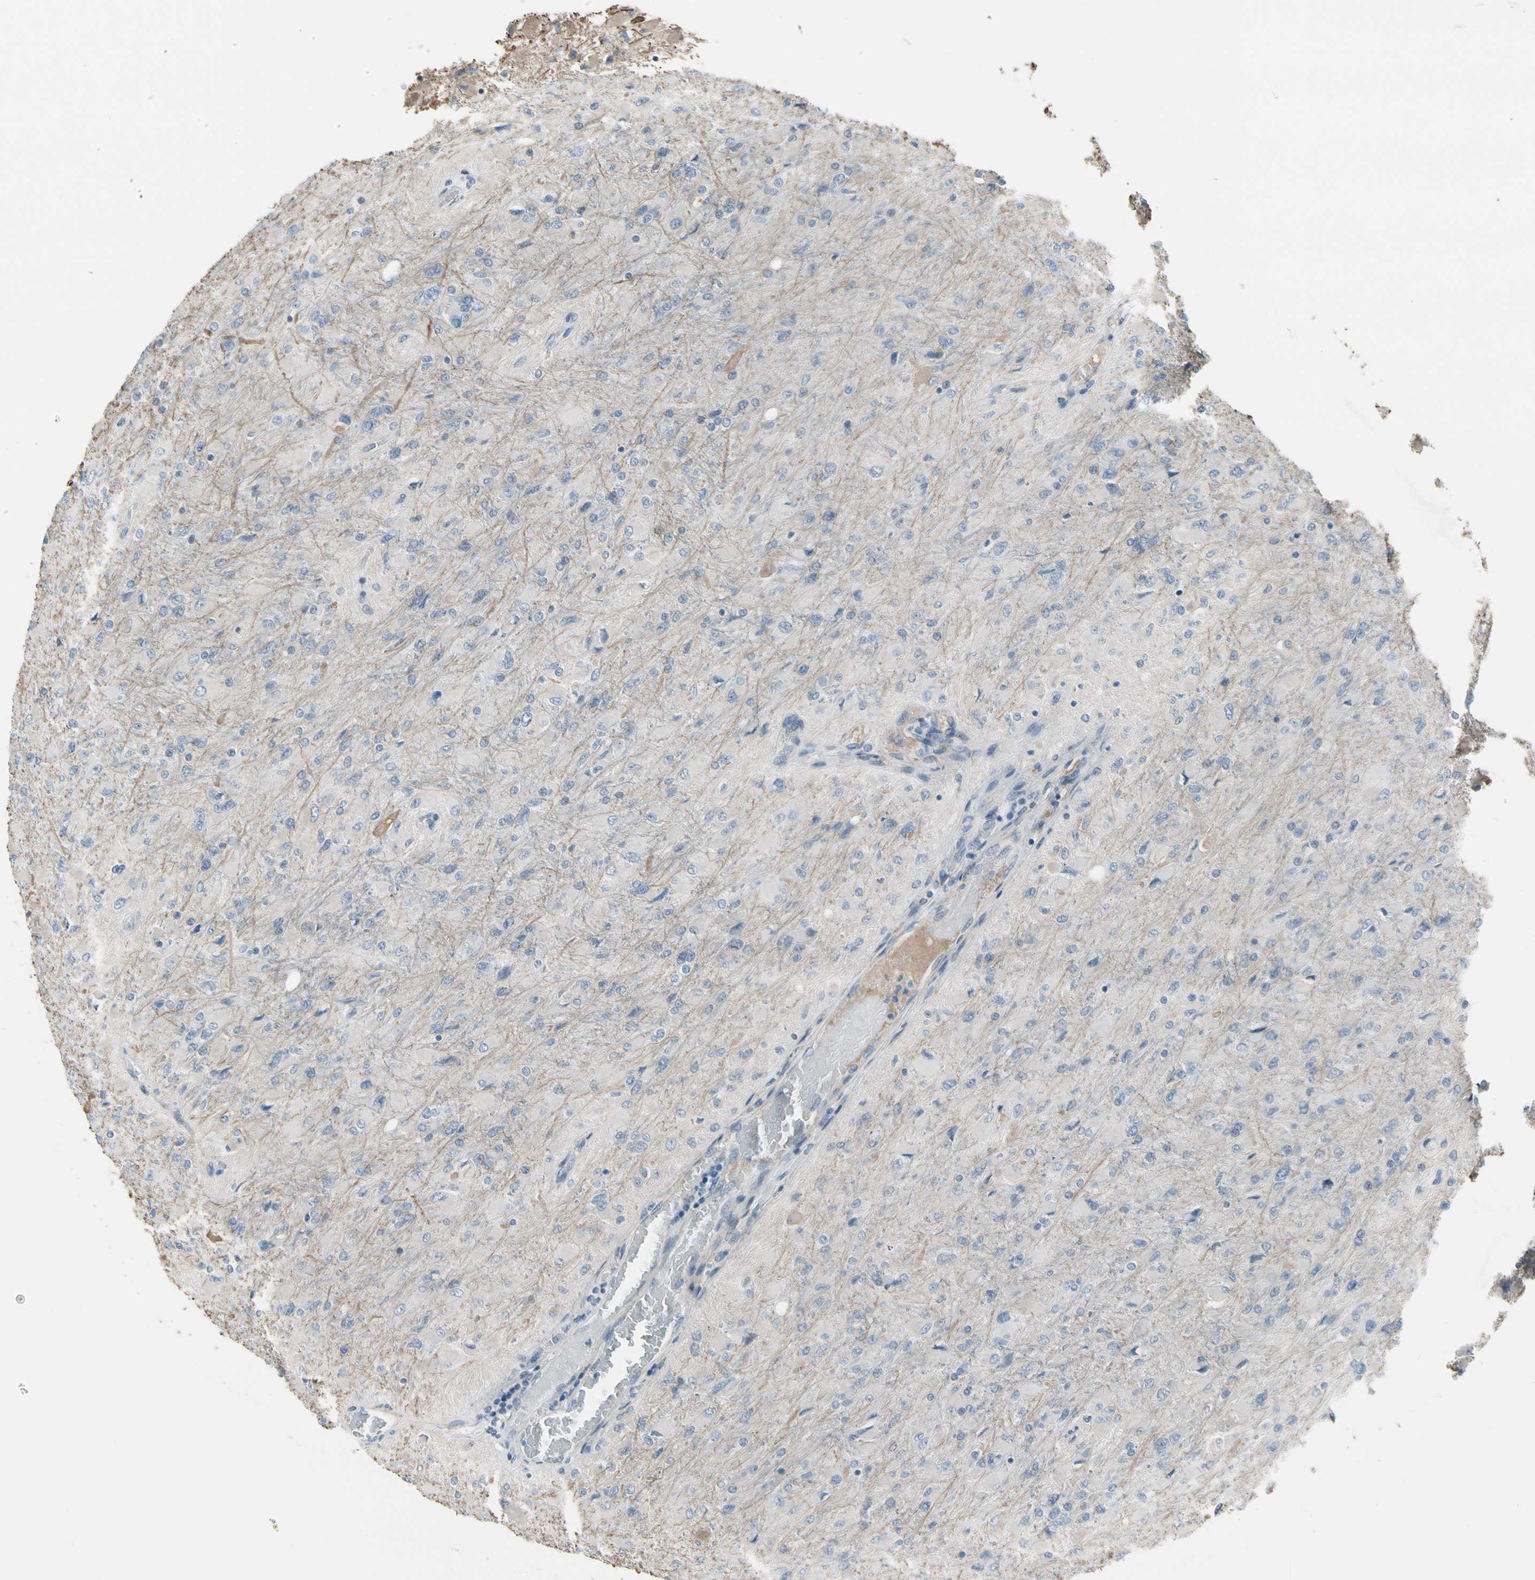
{"staining": {"intensity": "negative", "quantity": "none", "location": "none"}, "tissue": "glioma", "cell_type": "Tumor cells", "image_type": "cancer", "snomed": [{"axis": "morphology", "description": "Glioma, malignant, High grade"}, {"axis": "topography", "description": "Cerebral cortex"}], "caption": "Human glioma stained for a protein using immunohistochemistry (IHC) reveals no positivity in tumor cells.", "gene": "PIGR", "patient": {"sex": "female", "age": 36}}